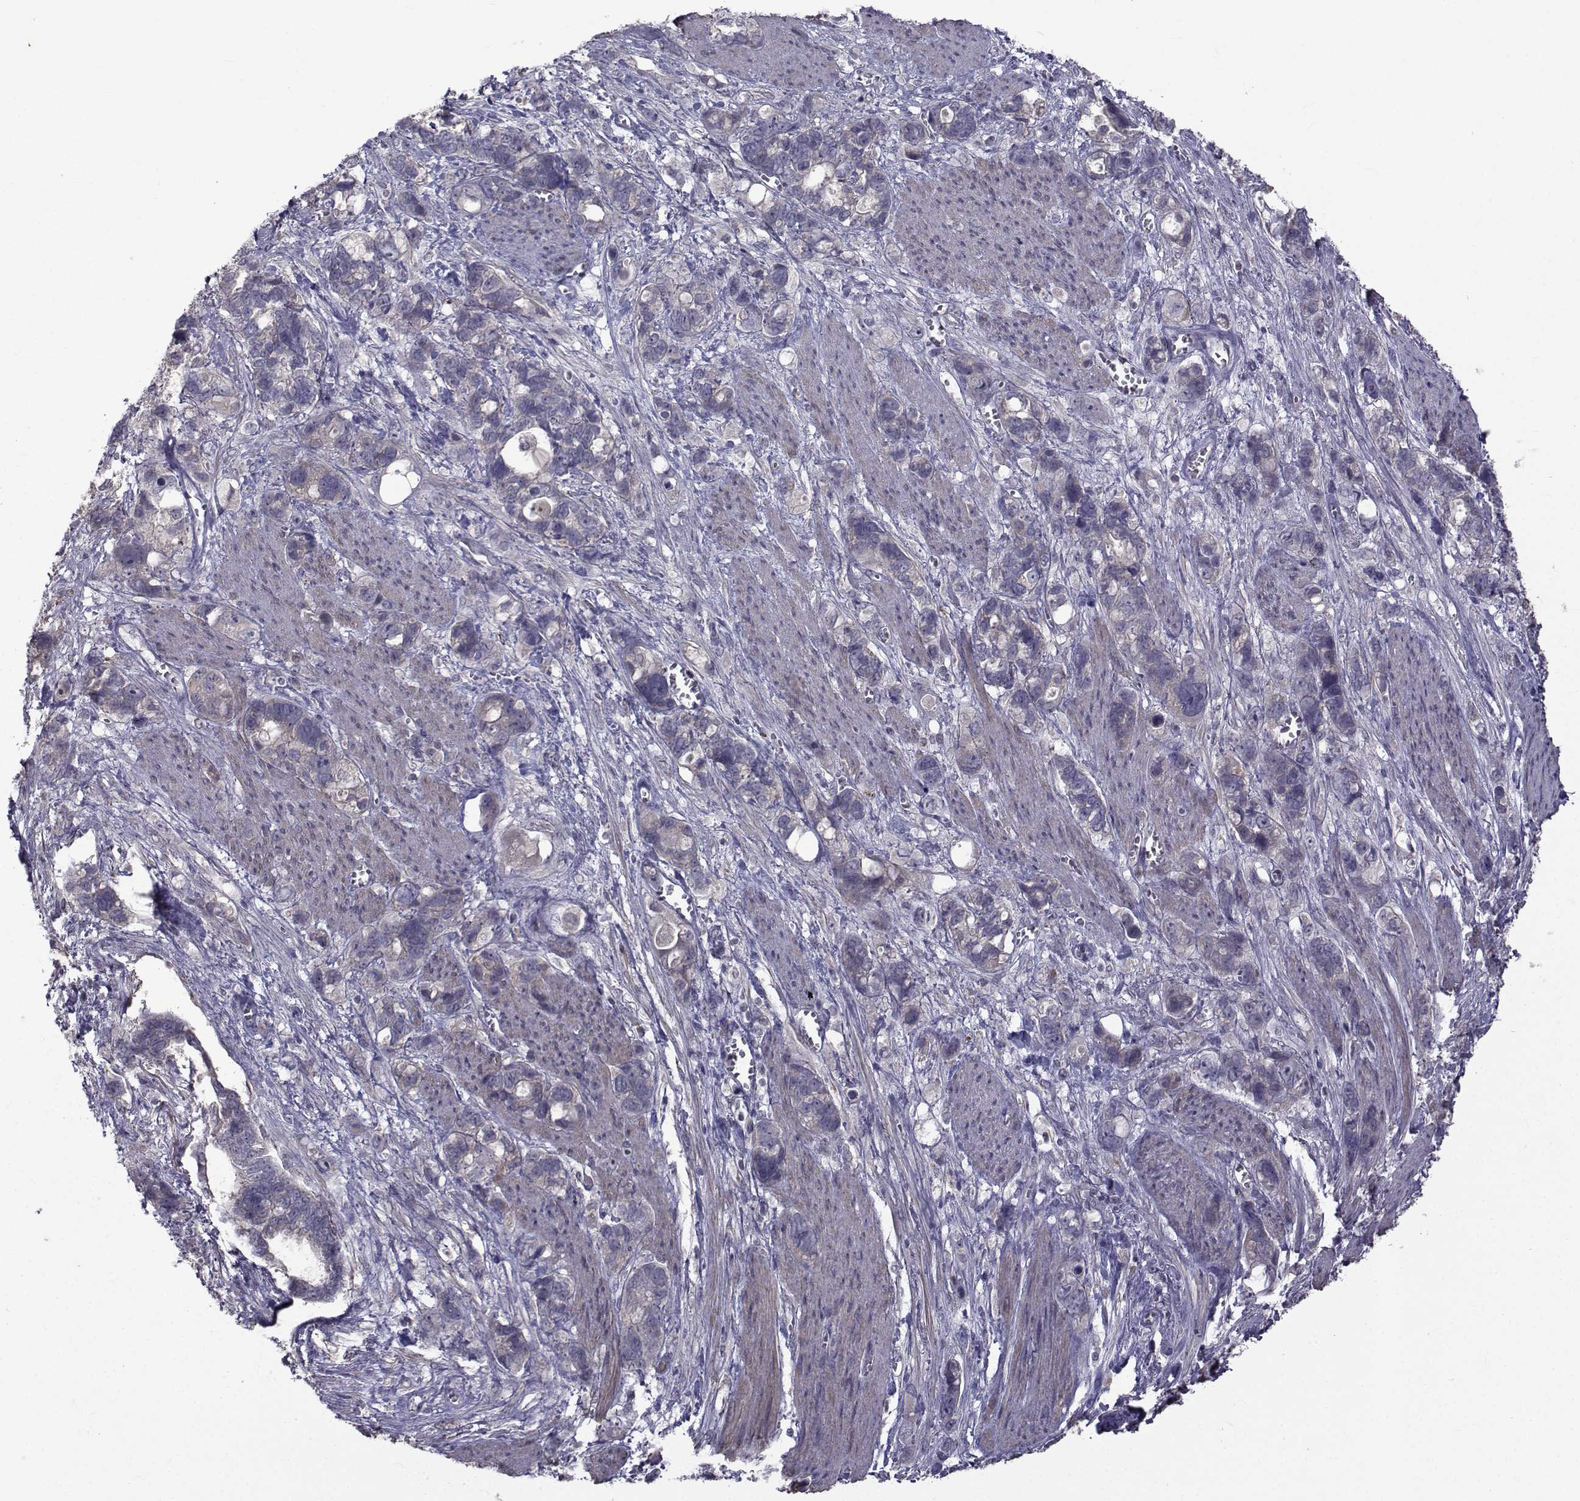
{"staining": {"intensity": "negative", "quantity": "none", "location": "none"}, "tissue": "stomach cancer", "cell_type": "Tumor cells", "image_type": "cancer", "snomed": [{"axis": "morphology", "description": "Adenocarcinoma, NOS"}, {"axis": "topography", "description": "Stomach, upper"}], "caption": "Immunohistochemistry micrograph of neoplastic tissue: human stomach adenocarcinoma stained with DAB shows no significant protein expression in tumor cells.", "gene": "FDXR", "patient": {"sex": "female", "age": 81}}